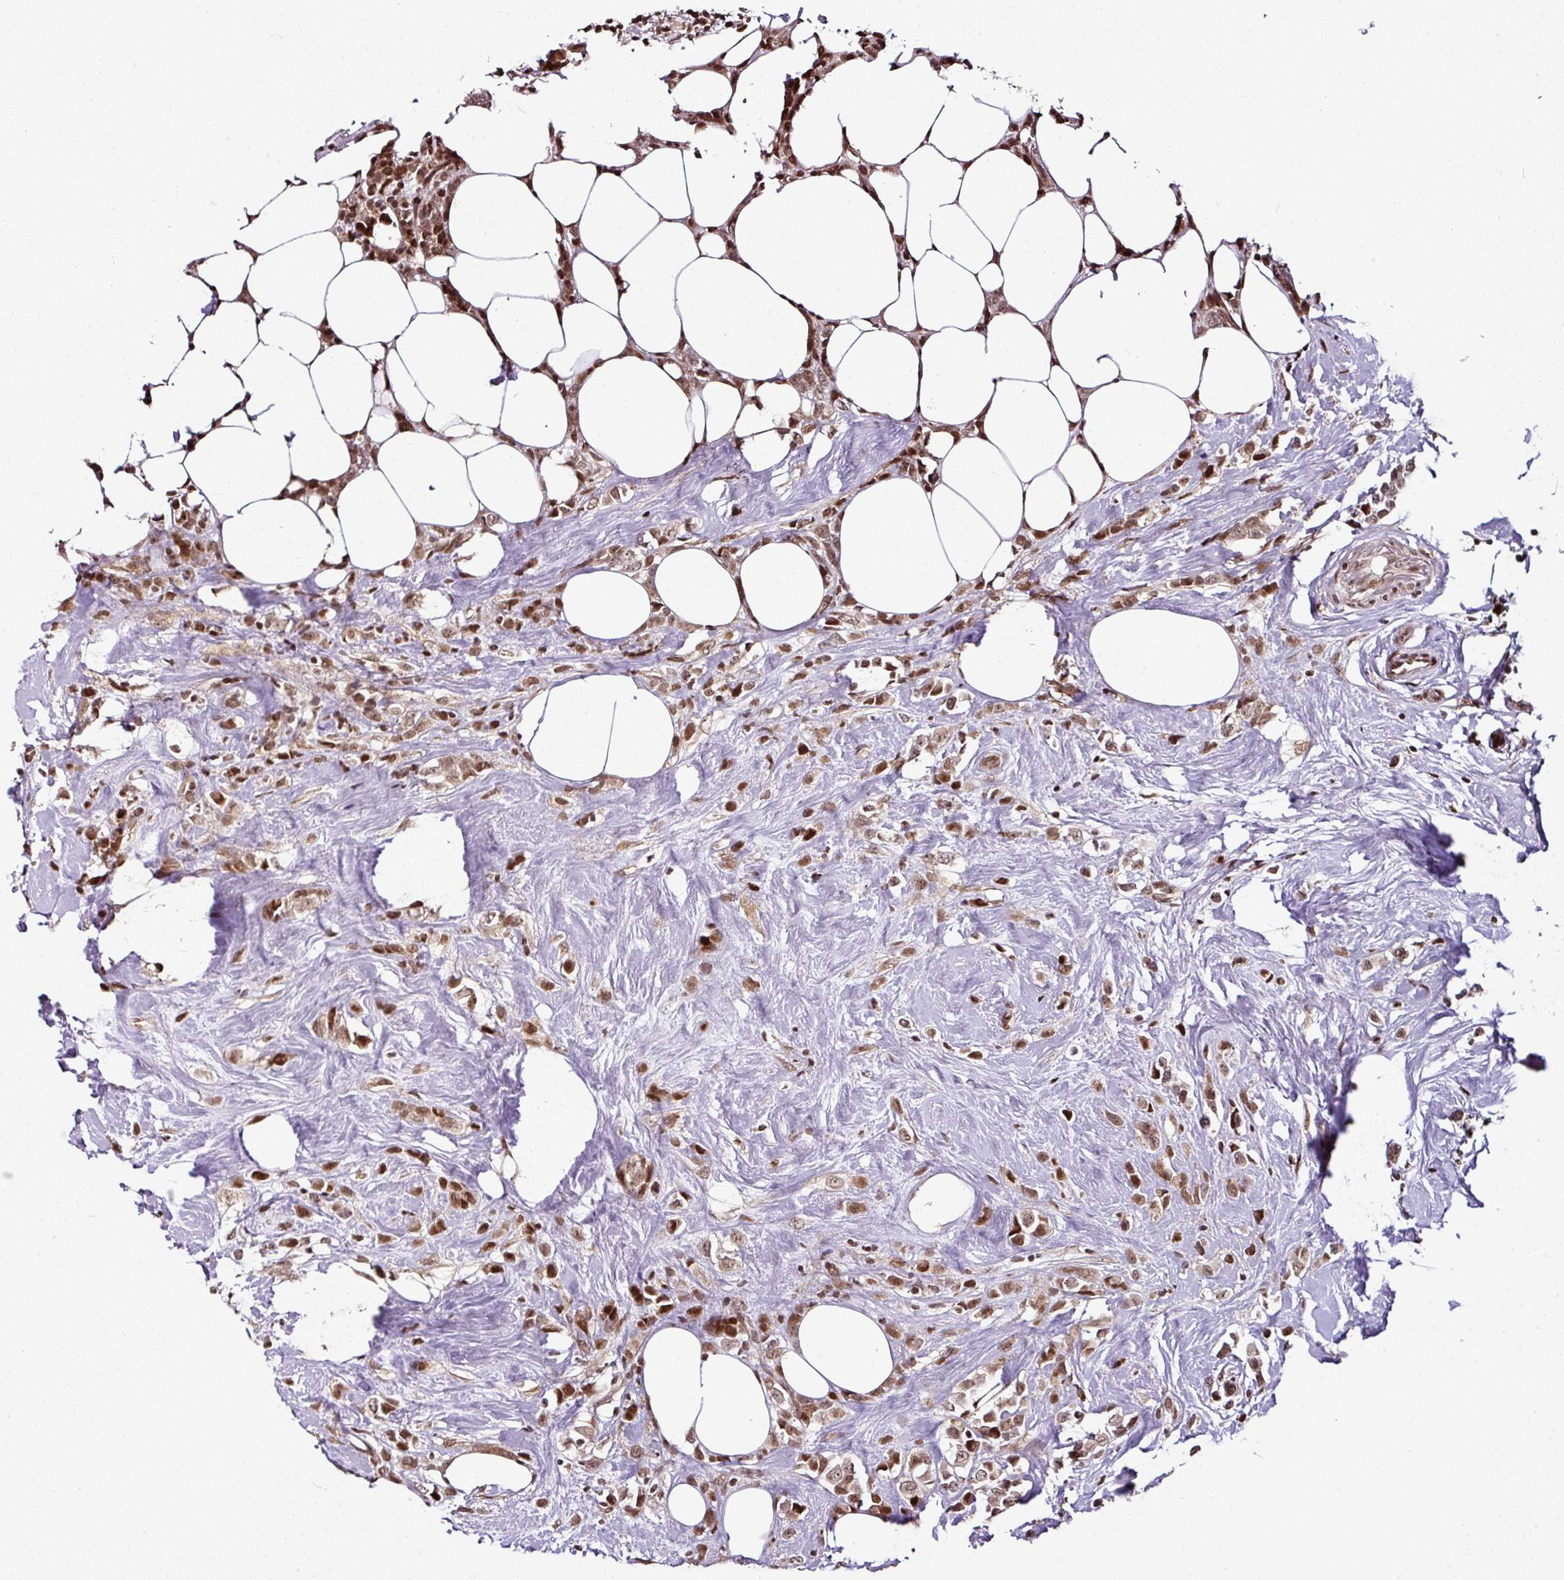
{"staining": {"intensity": "moderate", "quantity": ">75%", "location": "nuclear"}, "tissue": "breast cancer", "cell_type": "Tumor cells", "image_type": "cancer", "snomed": [{"axis": "morphology", "description": "Duct carcinoma"}, {"axis": "topography", "description": "Breast"}], "caption": "Intraductal carcinoma (breast) tissue exhibits moderate nuclear staining in about >75% of tumor cells (DAB (3,3'-diaminobenzidine) = brown stain, brightfield microscopy at high magnification).", "gene": "COPRS", "patient": {"sex": "female", "age": 80}}